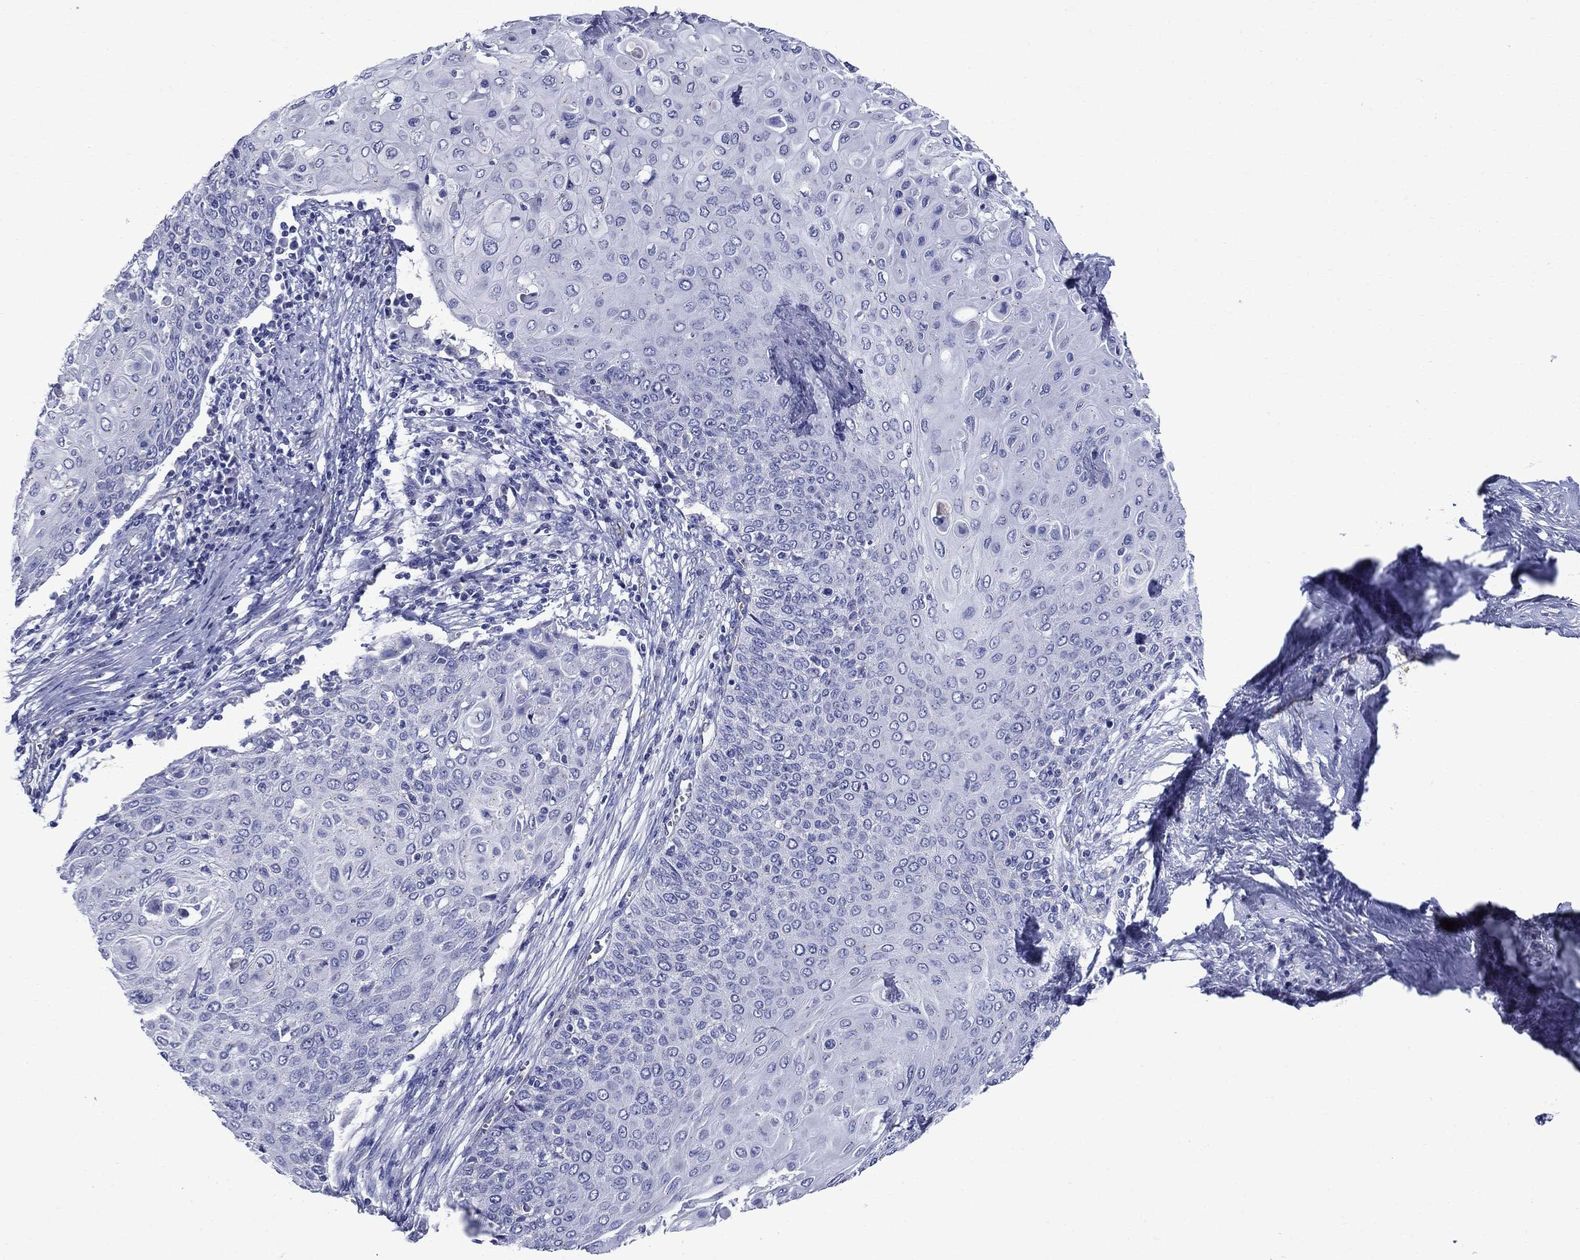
{"staining": {"intensity": "negative", "quantity": "none", "location": "none"}, "tissue": "cervical cancer", "cell_type": "Tumor cells", "image_type": "cancer", "snomed": [{"axis": "morphology", "description": "Squamous cell carcinoma, NOS"}, {"axis": "topography", "description": "Cervix"}], "caption": "Immunohistochemistry (IHC) of cervical squamous cell carcinoma demonstrates no staining in tumor cells. The staining was performed using DAB (3,3'-diaminobenzidine) to visualize the protein expression in brown, while the nuclei were stained in blue with hematoxylin (Magnification: 20x).", "gene": "SMCP", "patient": {"sex": "female", "age": 39}}